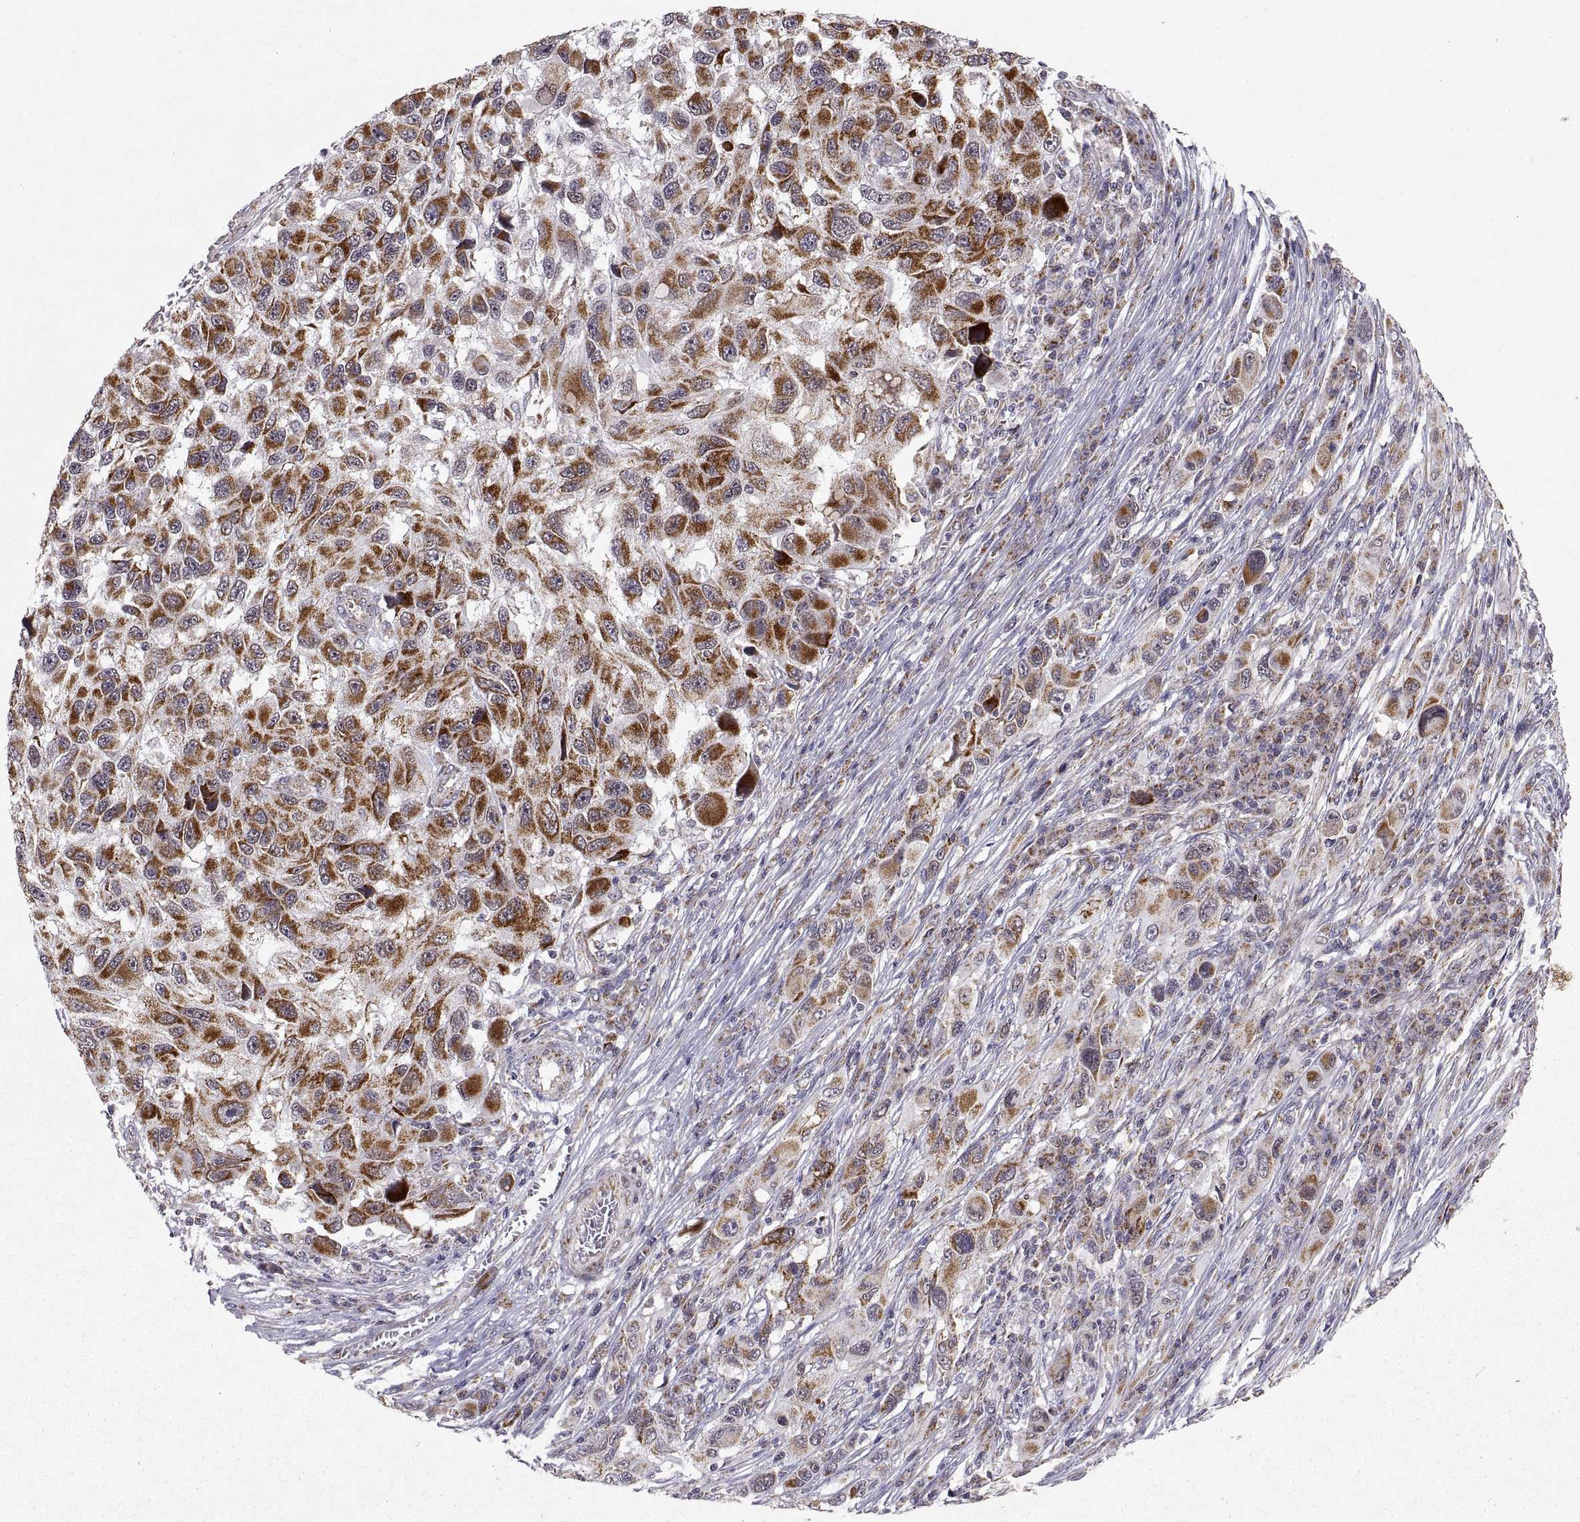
{"staining": {"intensity": "moderate", "quantity": ">75%", "location": "cytoplasmic/membranous"}, "tissue": "melanoma", "cell_type": "Tumor cells", "image_type": "cancer", "snomed": [{"axis": "morphology", "description": "Malignant melanoma, NOS"}, {"axis": "topography", "description": "Skin"}], "caption": "Immunohistochemistry (IHC) photomicrograph of neoplastic tissue: melanoma stained using IHC exhibits medium levels of moderate protein expression localized specifically in the cytoplasmic/membranous of tumor cells, appearing as a cytoplasmic/membranous brown color.", "gene": "MANBAL", "patient": {"sex": "male", "age": 53}}